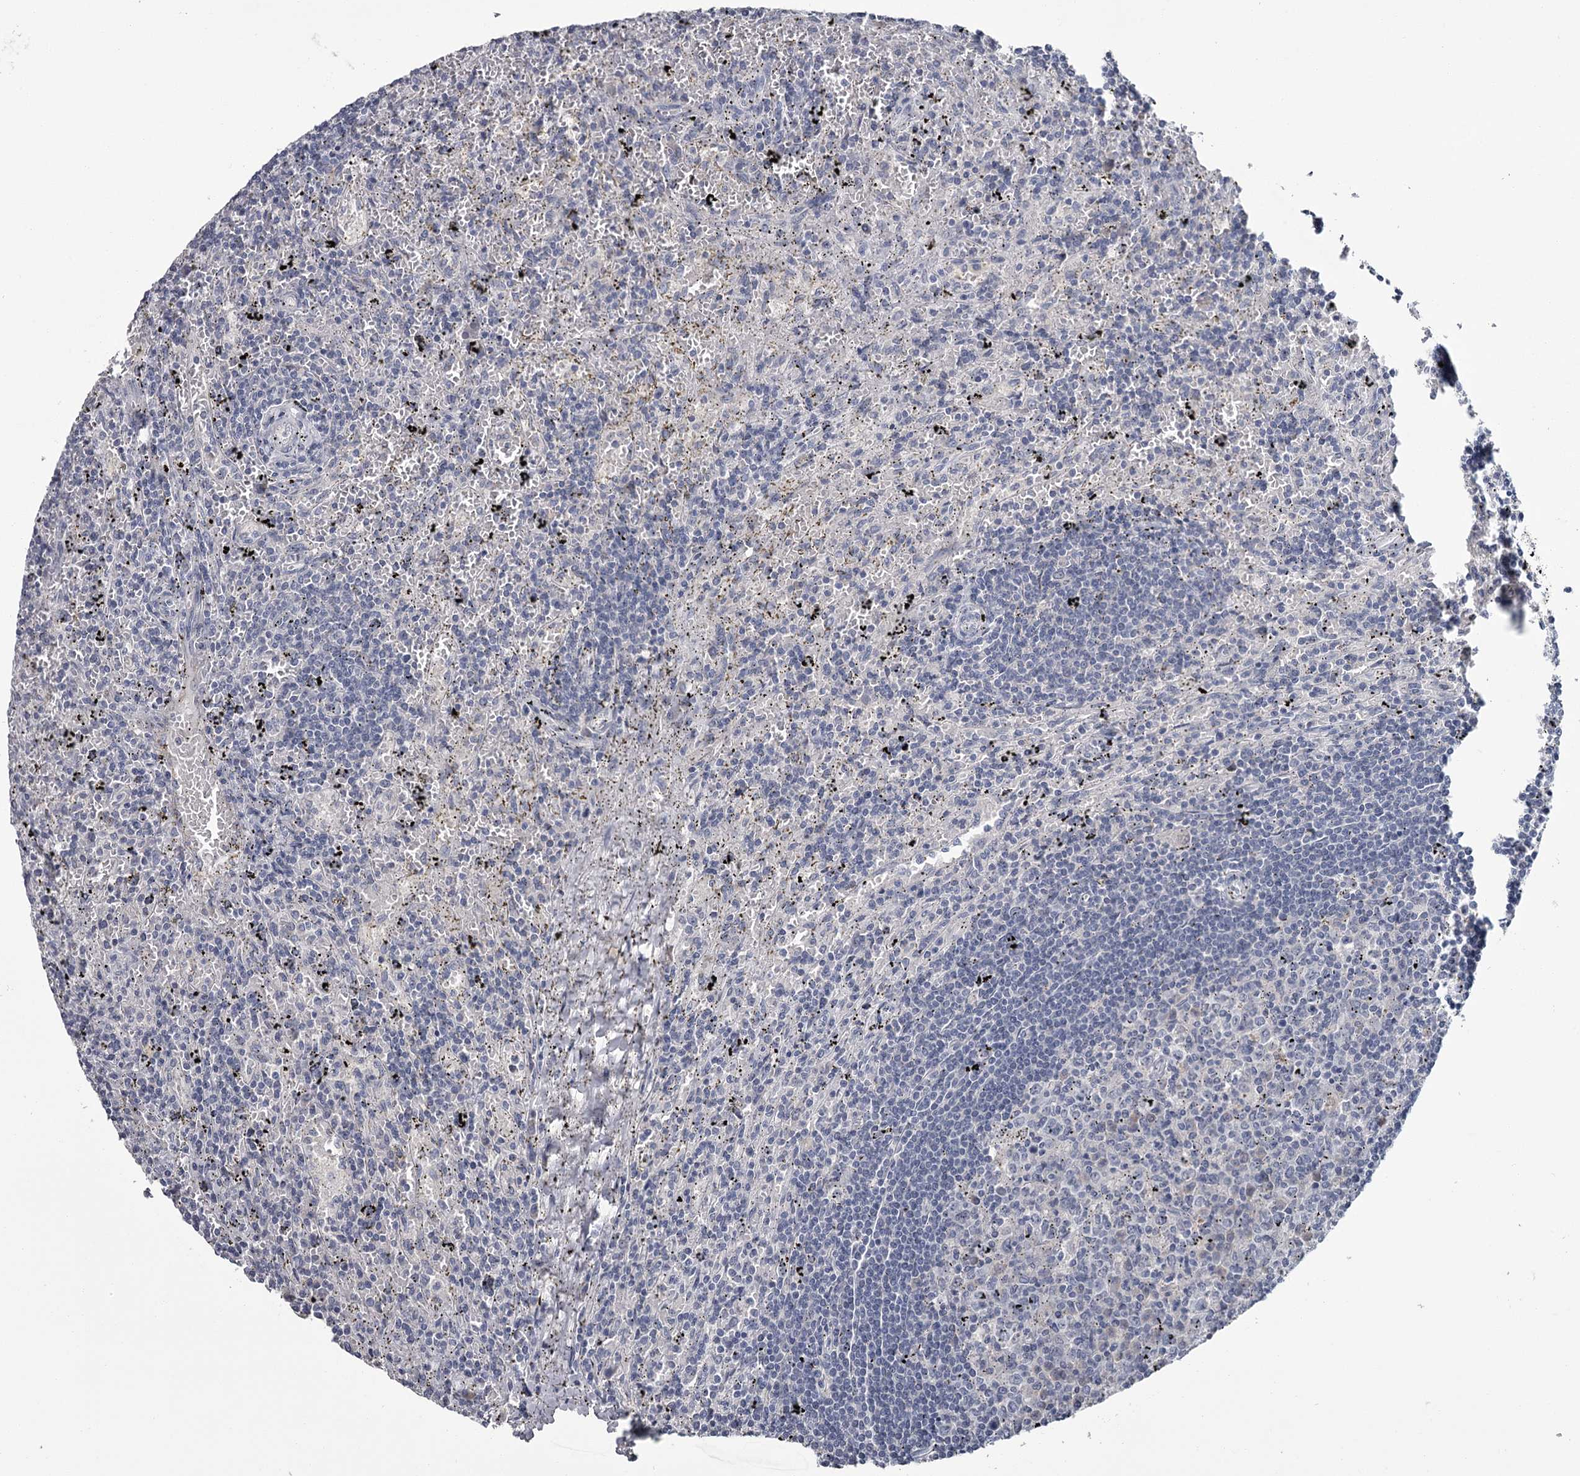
{"staining": {"intensity": "negative", "quantity": "none", "location": "none"}, "tissue": "lymphoma", "cell_type": "Tumor cells", "image_type": "cancer", "snomed": [{"axis": "morphology", "description": "Malignant lymphoma, non-Hodgkin's type, Low grade"}, {"axis": "topography", "description": "Spleen"}], "caption": "Protein analysis of low-grade malignant lymphoma, non-Hodgkin's type displays no significant expression in tumor cells.", "gene": "DAO", "patient": {"sex": "male", "age": 76}}